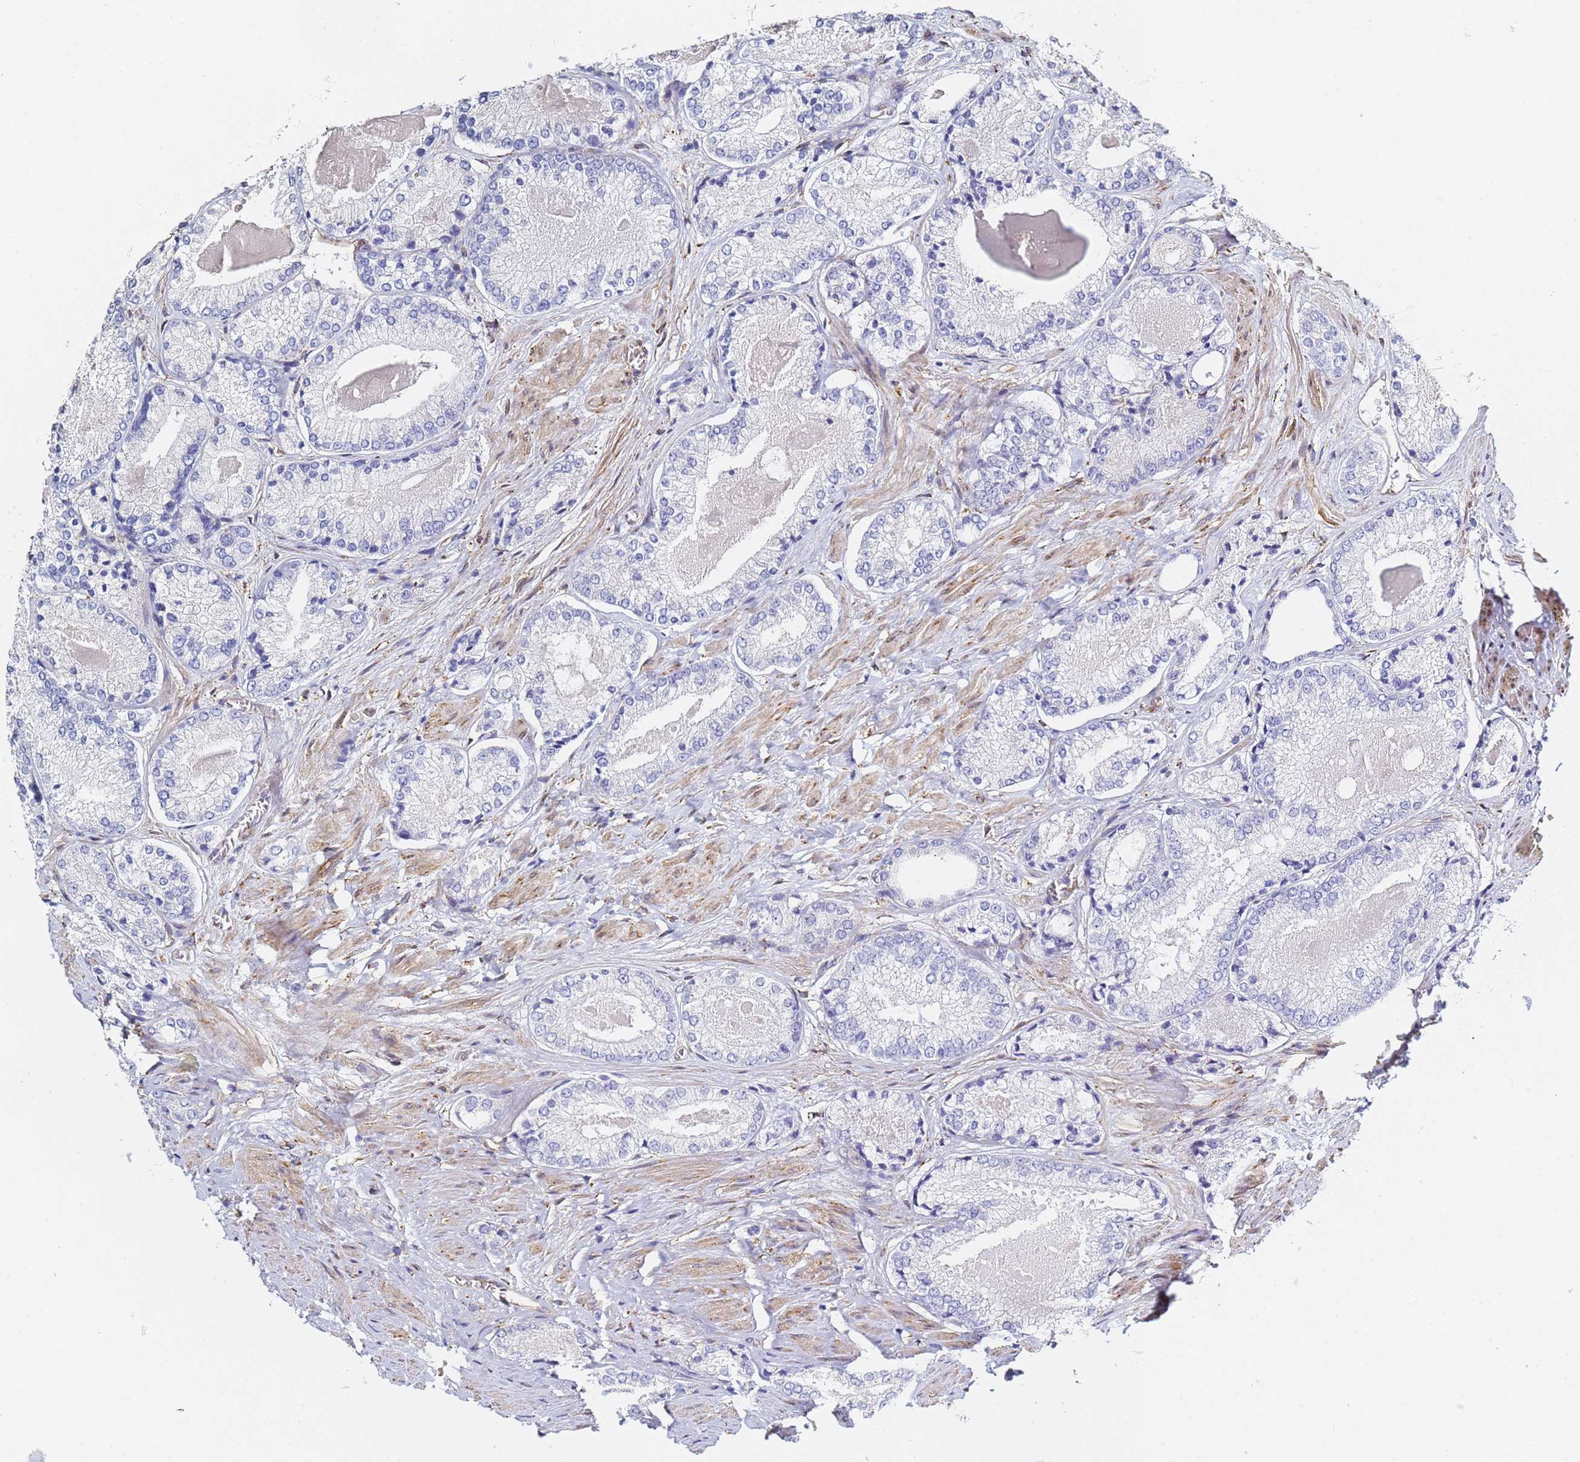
{"staining": {"intensity": "negative", "quantity": "none", "location": "none"}, "tissue": "prostate cancer", "cell_type": "Tumor cells", "image_type": "cancer", "snomed": [{"axis": "morphology", "description": "Adenocarcinoma, Low grade"}, {"axis": "topography", "description": "Prostate"}], "caption": "A high-resolution micrograph shows immunohistochemistry (IHC) staining of prostate adenocarcinoma (low-grade), which exhibits no significant positivity in tumor cells.", "gene": "GDAP2", "patient": {"sex": "male", "age": 68}}